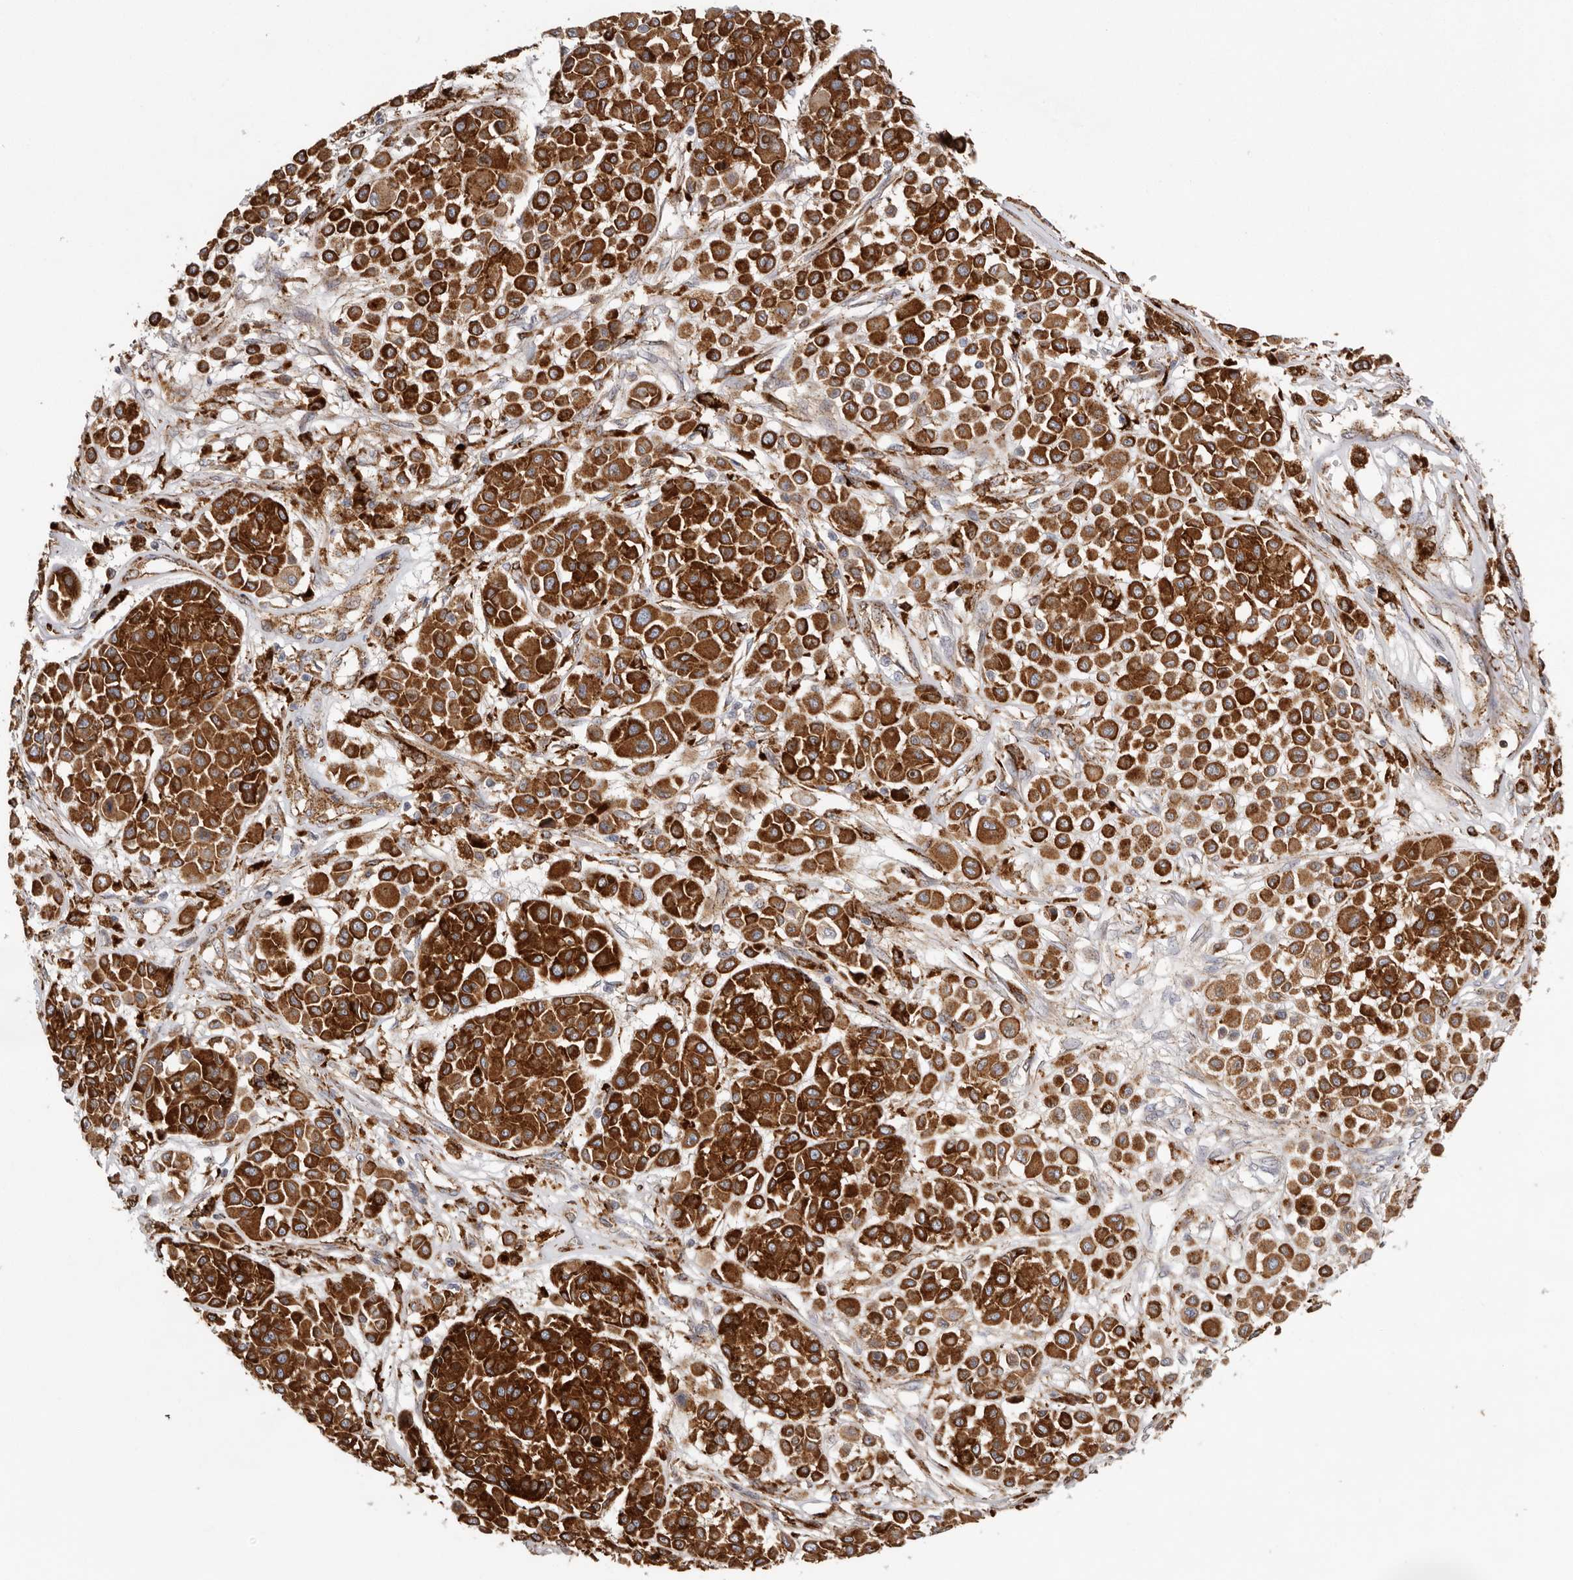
{"staining": {"intensity": "strong", "quantity": ">75%", "location": "cytoplasmic/membranous"}, "tissue": "melanoma", "cell_type": "Tumor cells", "image_type": "cancer", "snomed": [{"axis": "morphology", "description": "Malignant melanoma, Metastatic site"}, {"axis": "topography", "description": "Soft tissue"}], "caption": "A brown stain shows strong cytoplasmic/membranous positivity of a protein in melanoma tumor cells. (brown staining indicates protein expression, while blue staining denotes nuclei).", "gene": "GRN", "patient": {"sex": "male", "age": 41}}